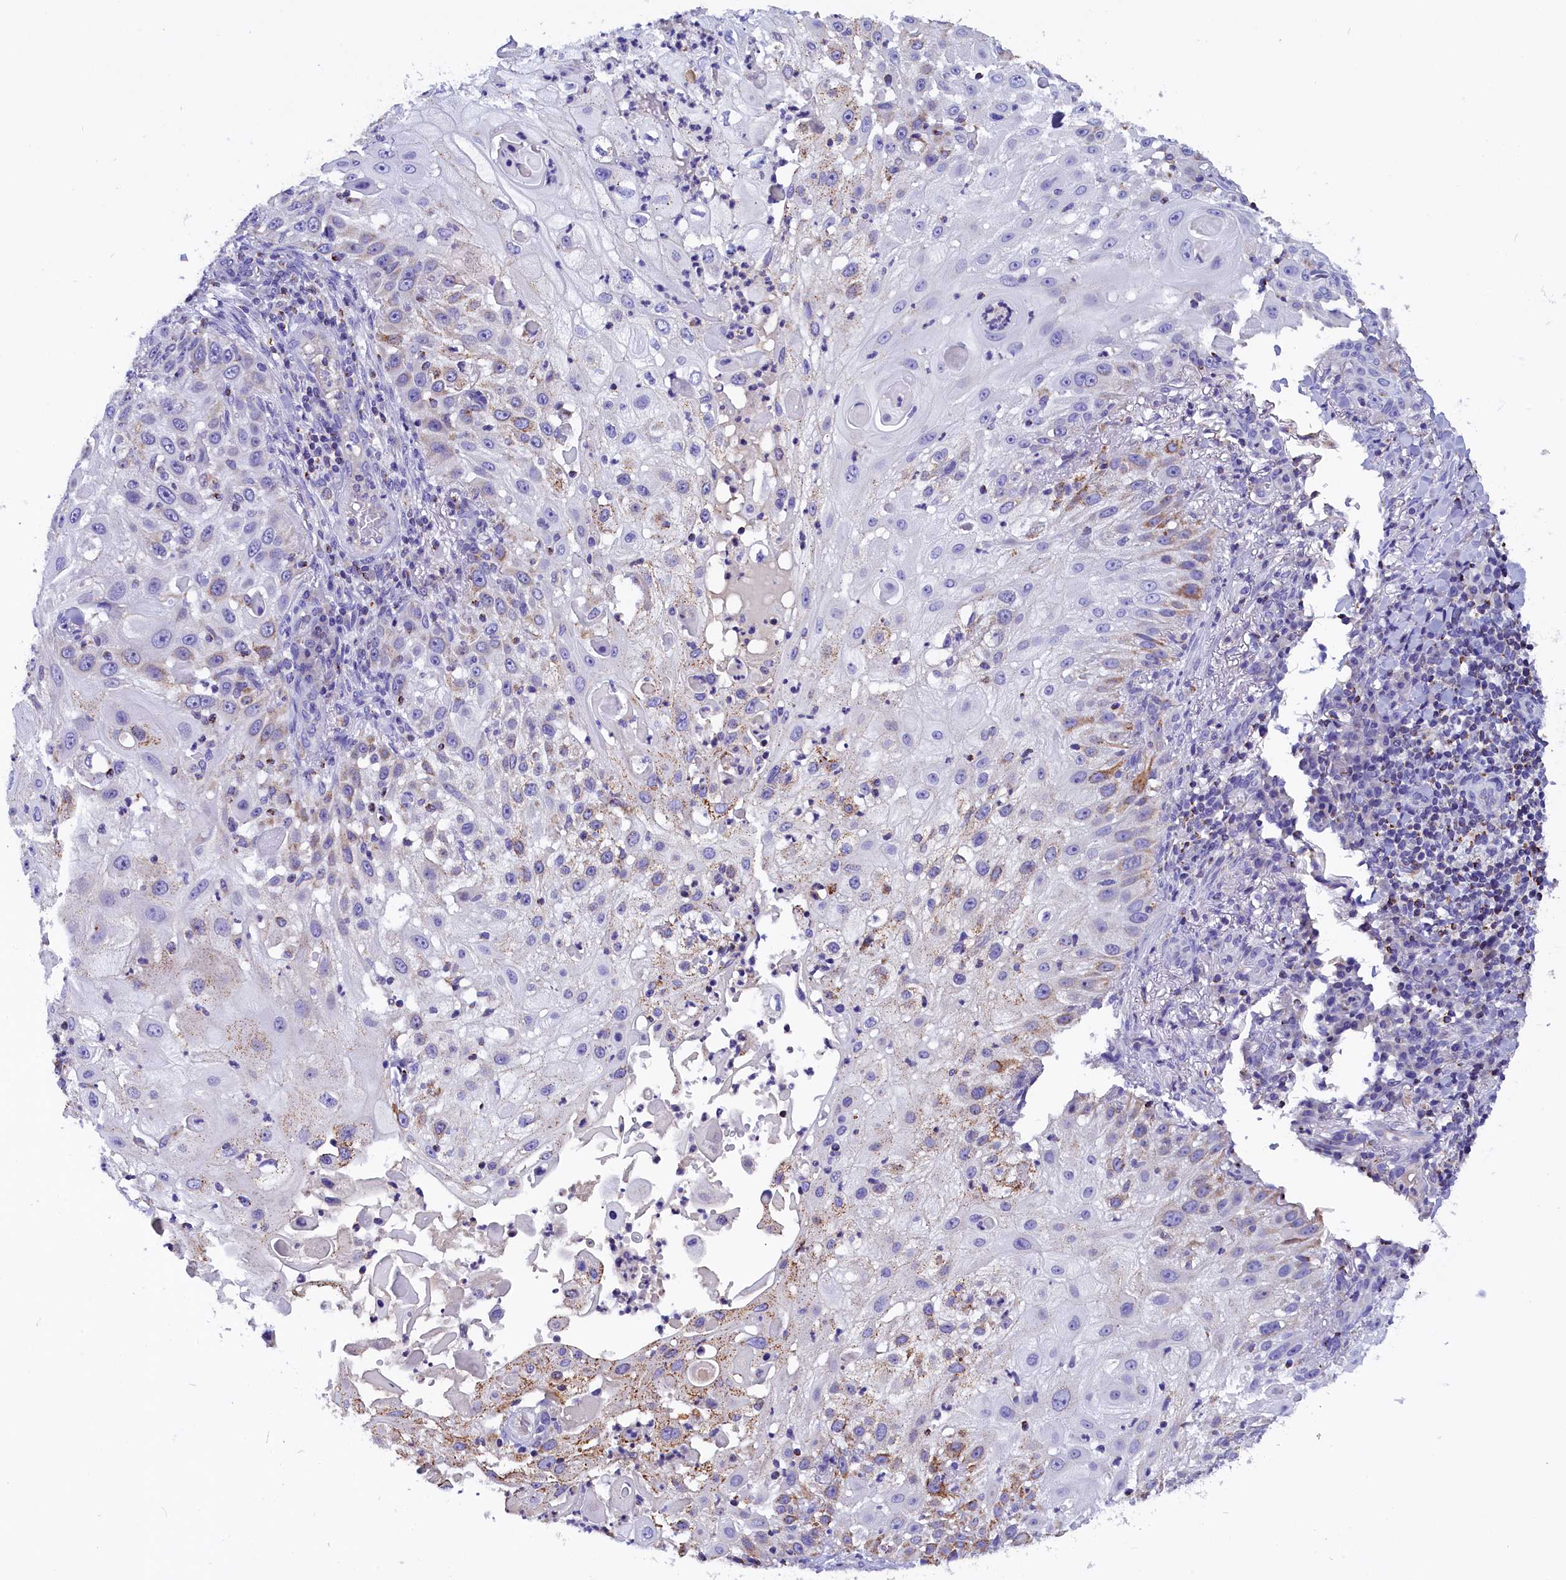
{"staining": {"intensity": "moderate", "quantity": "<25%", "location": "cytoplasmic/membranous"}, "tissue": "skin cancer", "cell_type": "Tumor cells", "image_type": "cancer", "snomed": [{"axis": "morphology", "description": "Squamous cell carcinoma, NOS"}, {"axis": "topography", "description": "Skin"}], "caption": "Human squamous cell carcinoma (skin) stained with a brown dye demonstrates moderate cytoplasmic/membranous positive staining in approximately <25% of tumor cells.", "gene": "ABAT", "patient": {"sex": "female", "age": 44}}